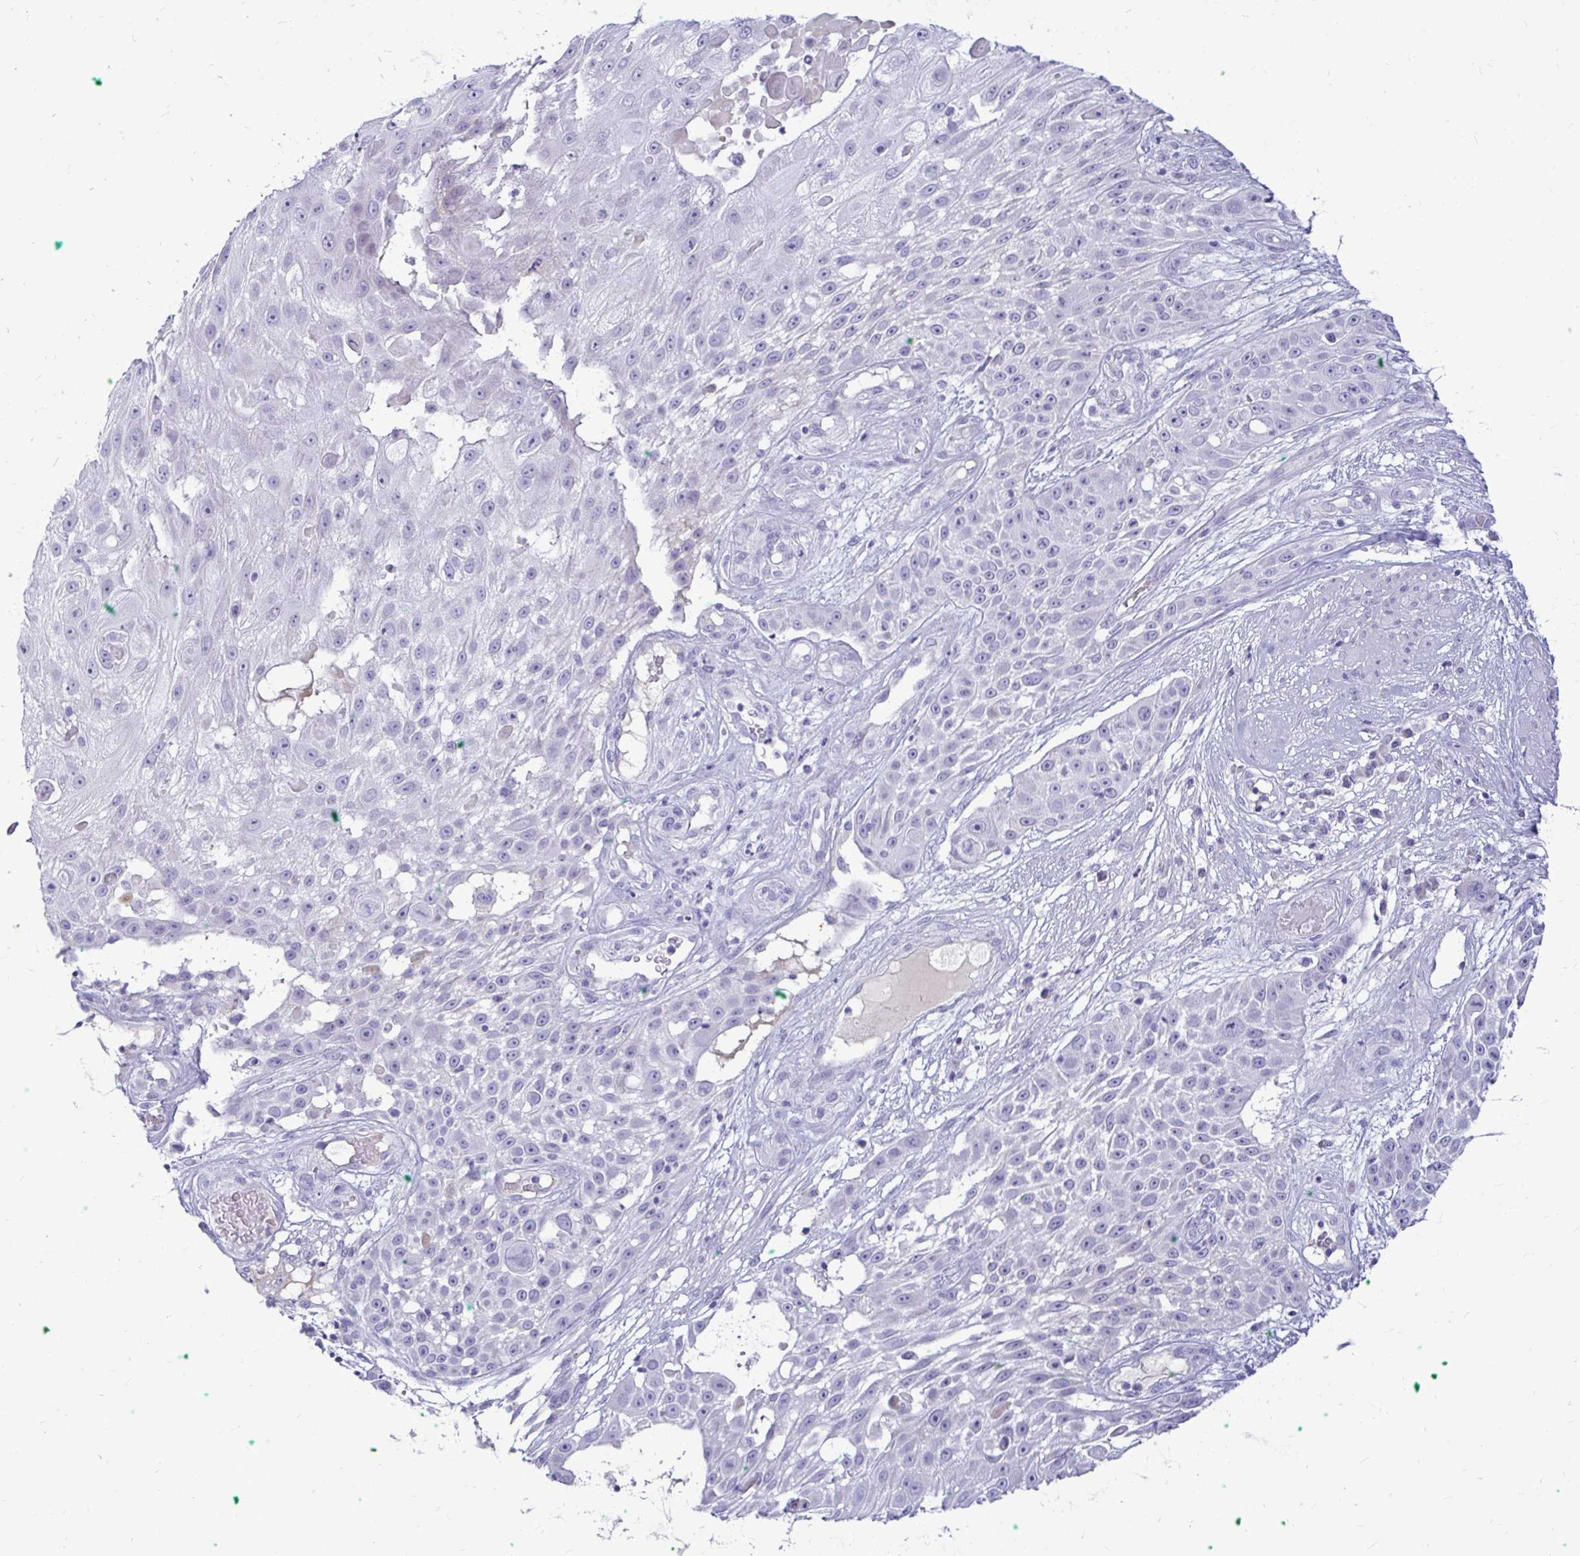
{"staining": {"intensity": "negative", "quantity": "none", "location": "none"}, "tissue": "skin cancer", "cell_type": "Tumor cells", "image_type": "cancer", "snomed": [{"axis": "morphology", "description": "Squamous cell carcinoma, NOS"}, {"axis": "topography", "description": "Skin"}], "caption": "Skin squamous cell carcinoma was stained to show a protein in brown. There is no significant expression in tumor cells. Brightfield microscopy of immunohistochemistry stained with DAB (brown) and hematoxylin (blue), captured at high magnification.", "gene": "NANOGNB", "patient": {"sex": "female", "age": 86}}